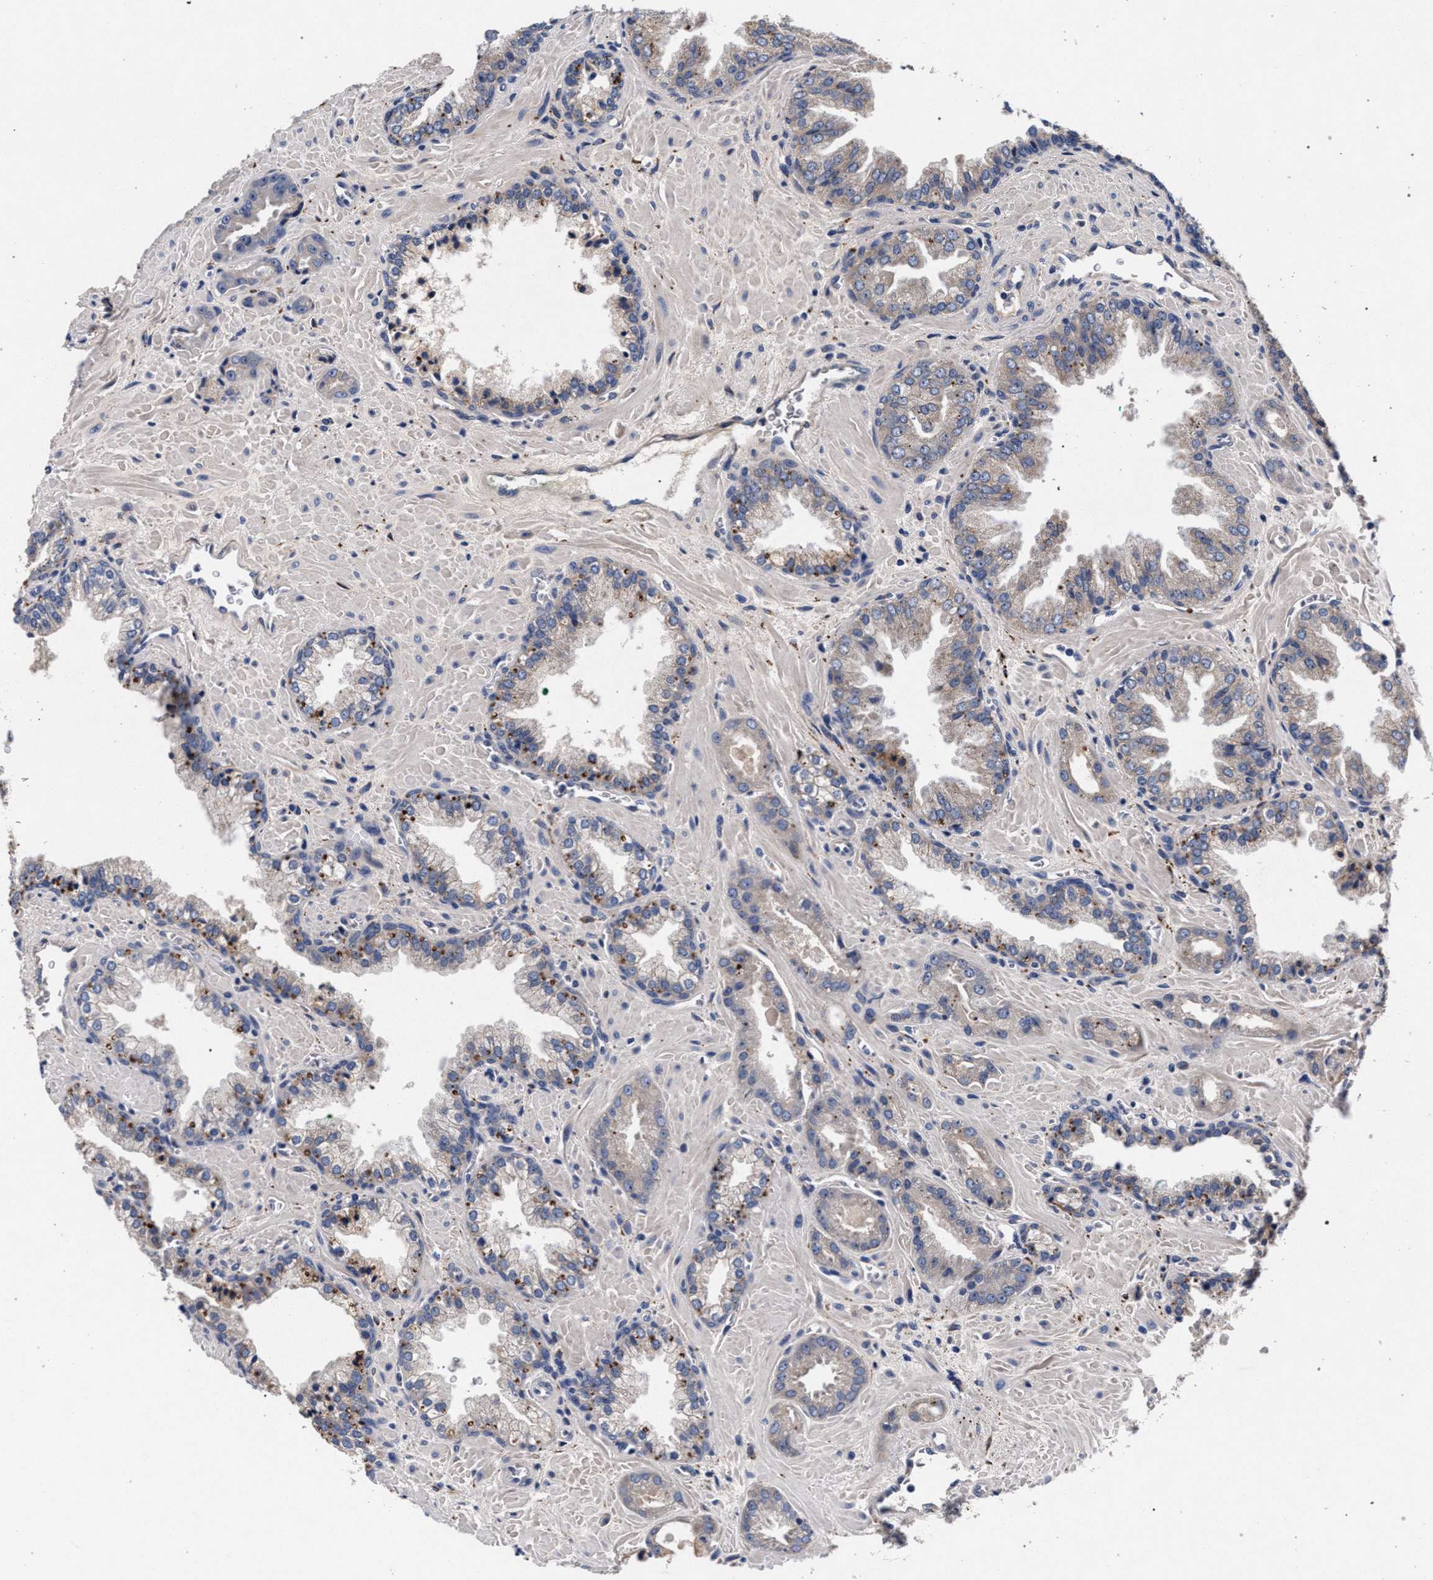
{"staining": {"intensity": "weak", "quantity": "<25%", "location": "cytoplasmic/membranous"}, "tissue": "prostate cancer", "cell_type": "Tumor cells", "image_type": "cancer", "snomed": [{"axis": "morphology", "description": "Adenocarcinoma, Low grade"}, {"axis": "topography", "description": "Prostate"}], "caption": "Immunohistochemistry image of neoplastic tissue: prostate cancer (low-grade adenocarcinoma) stained with DAB (3,3'-diaminobenzidine) demonstrates no significant protein staining in tumor cells.", "gene": "NEK7", "patient": {"sex": "male", "age": 71}}